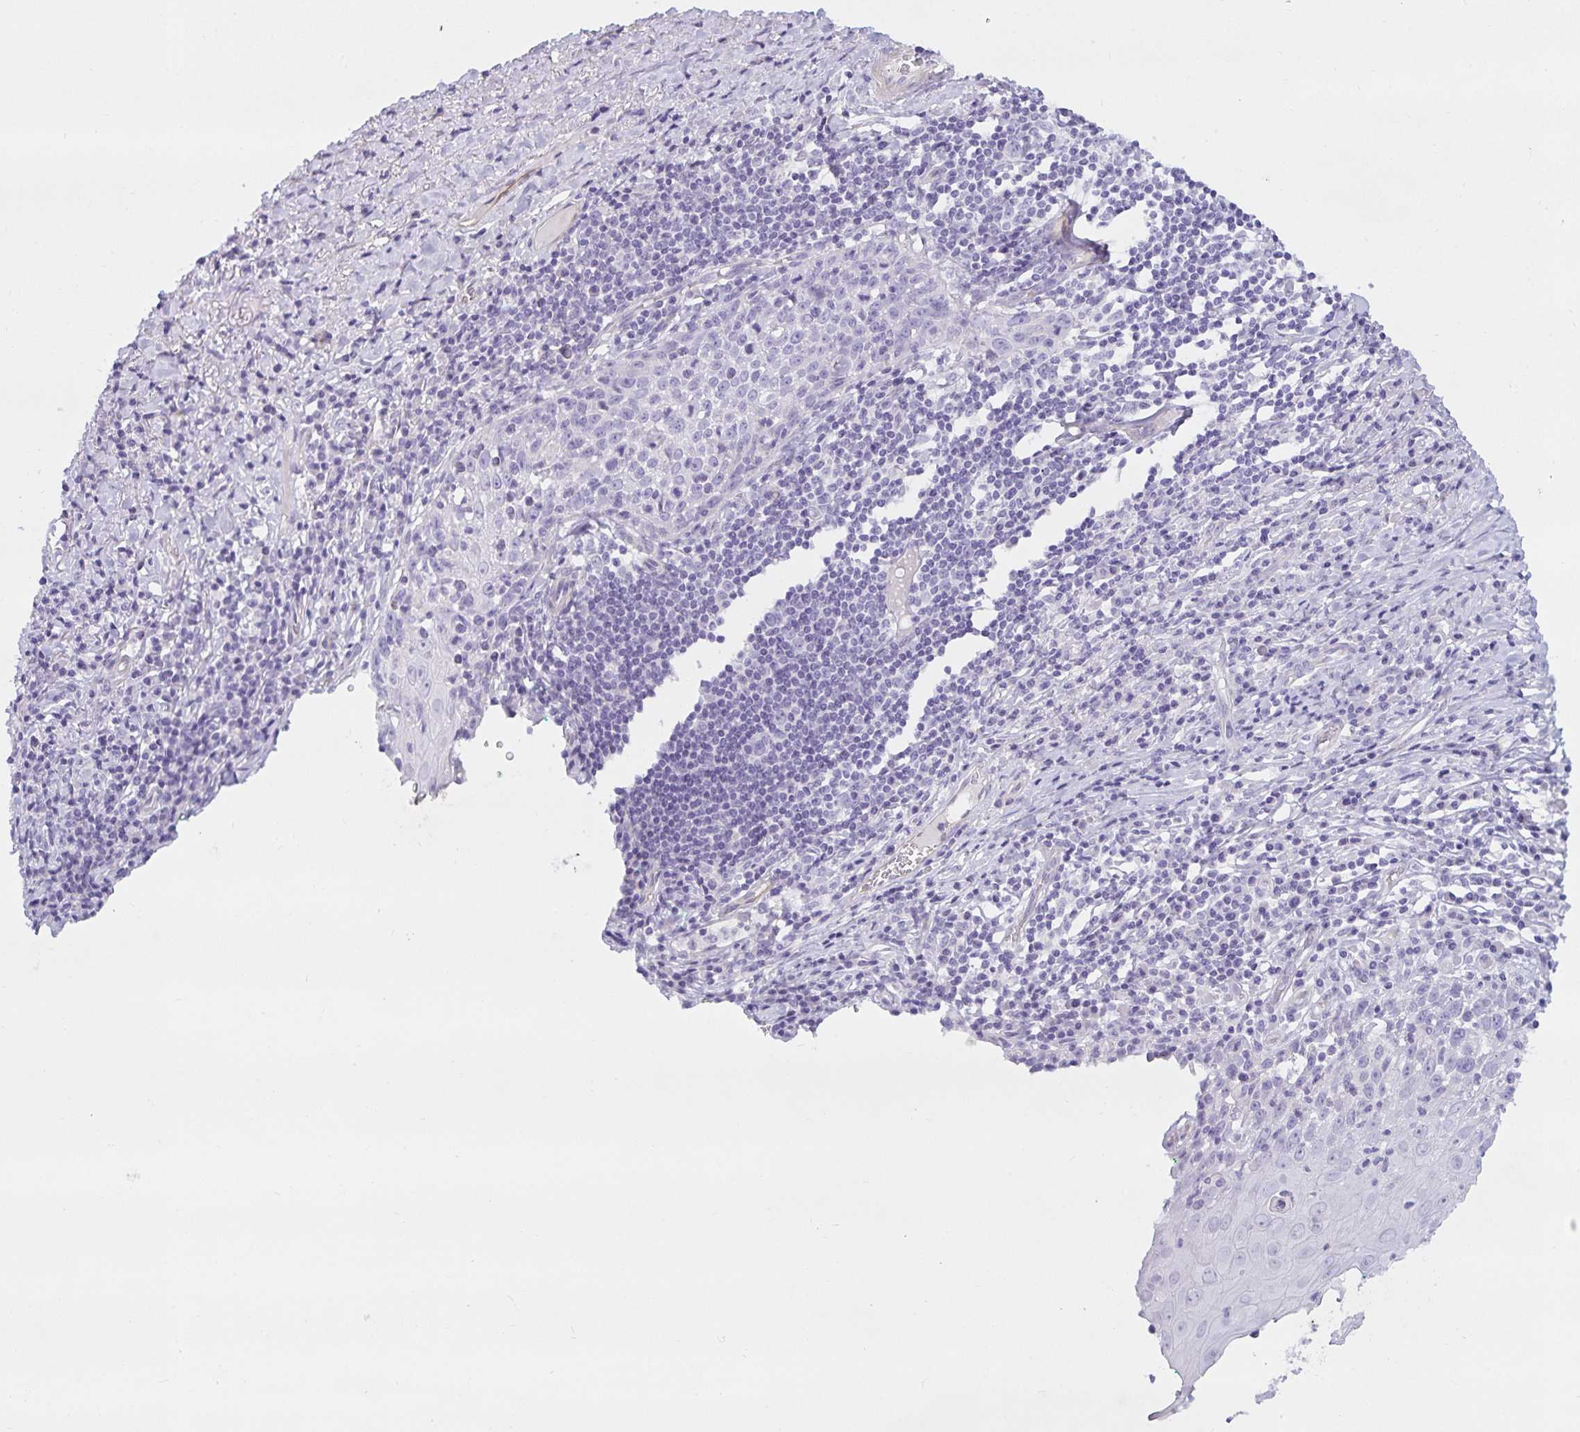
{"staining": {"intensity": "negative", "quantity": "none", "location": "none"}, "tissue": "skin cancer", "cell_type": "Tumor cells", "image_type": "cancer", "snomed": [{"axis": "morphology", "description": "Squamous cell carcinoma, NOS"}, {"axis": "topography", "description": "Skin"}, {"axis": "topography", "description": "Vulva"}], "caption": "IHC histopathology image of human skin squamous cell carcinoma stained for a protein (brown), which demonstrates no positivity in tumor cells. (DAB (3,3'-diaminobenzidine) immunohistochemistry (IHC) visualized using brightfield microscopy, high magnification).", "gene": "SPAG4", "patient": {"sex": "female", "age": 76}}